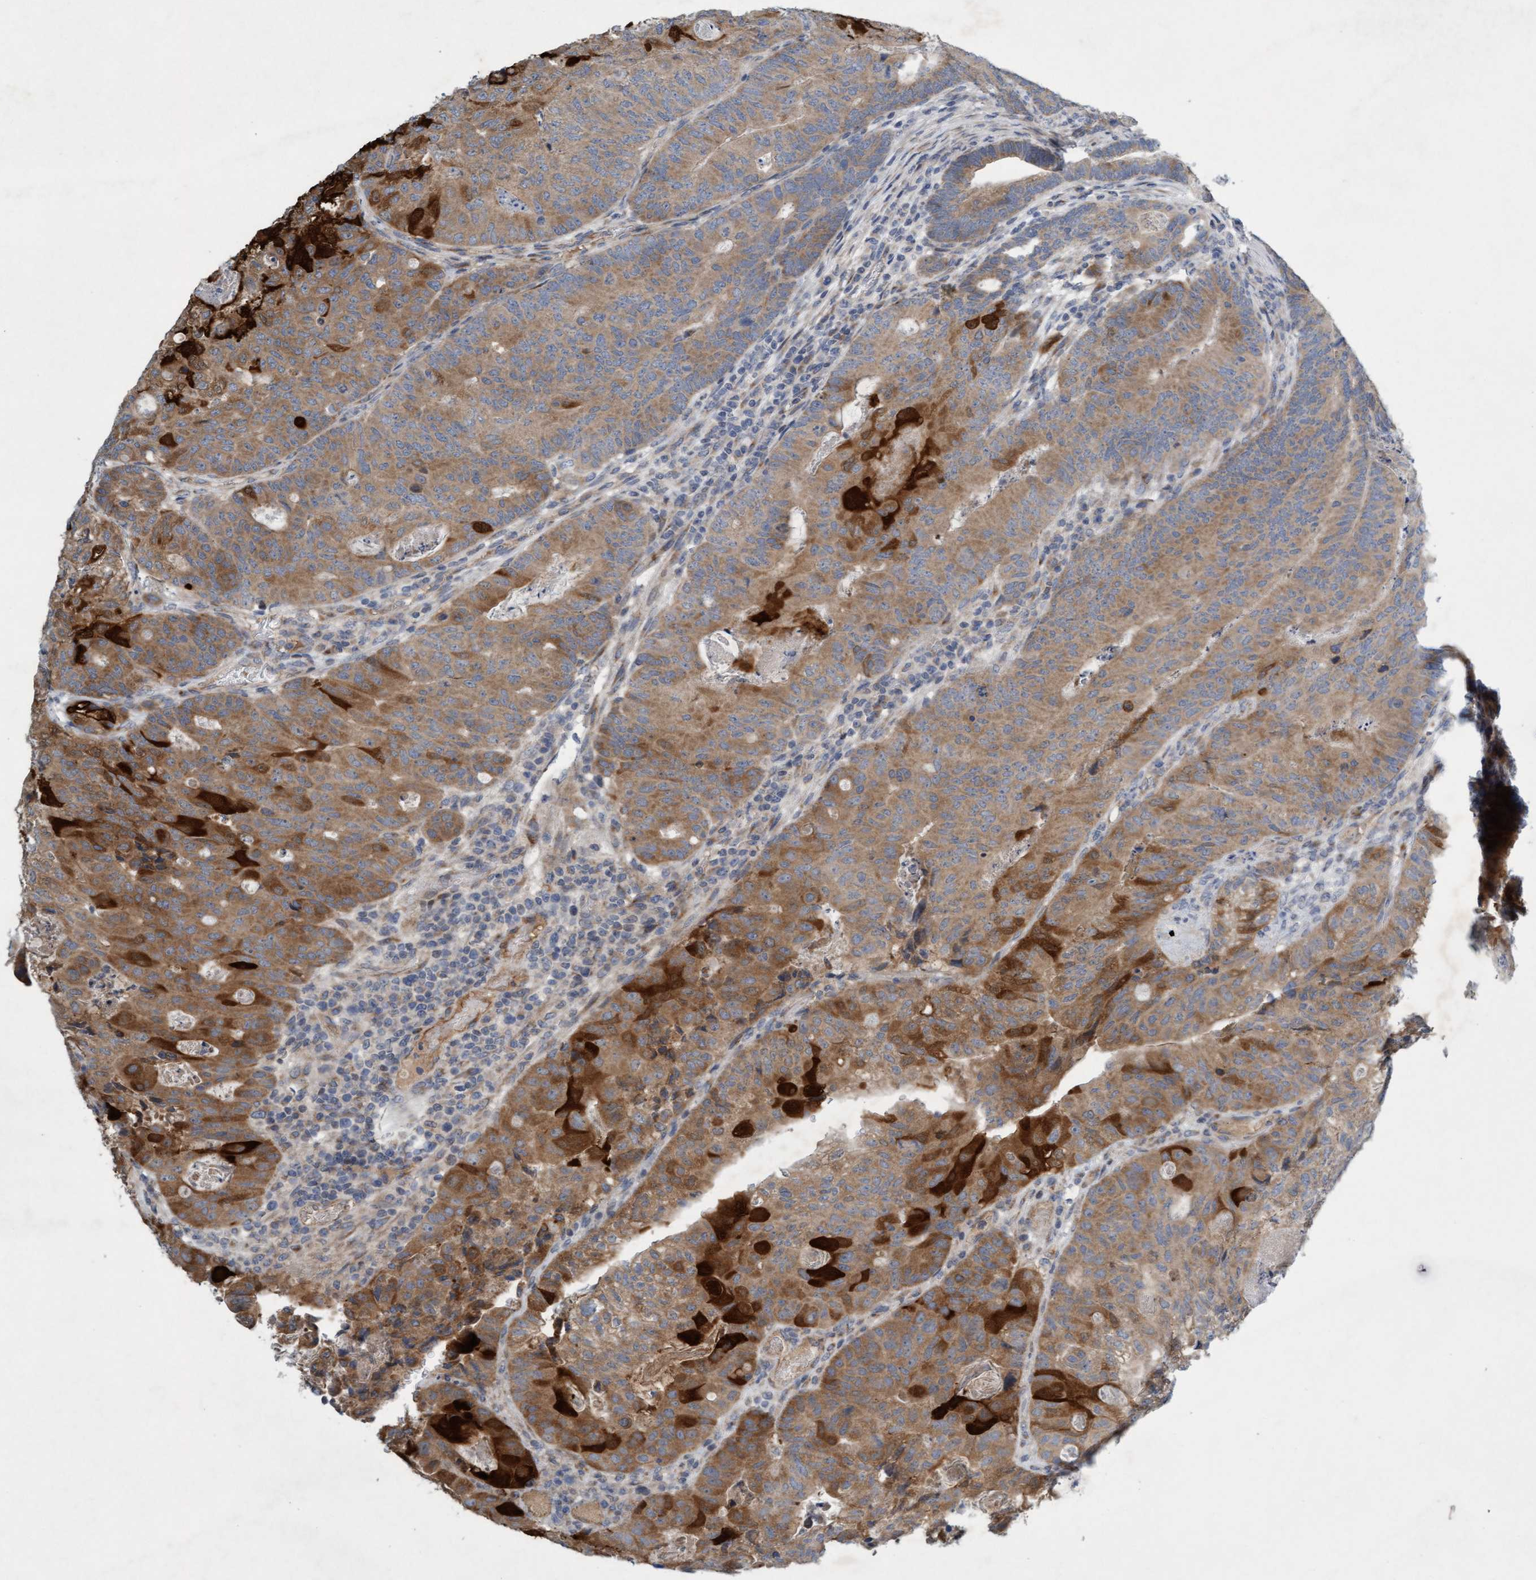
{"staining": {"intensity": "moderate", "quantity": ">75%", "location": "cytoplasmic/membranous"}, "tissue": "colorectal cancer", "cell_type": "Tumor cells", "image_type": "cancer", "snomed": [{"axis": "morphology", "description": "Adenocarcinoma, NOS"}, {"axis": "topography", "description": "Colon"}], "caption": "Colorectal cancer (adenocarcinoma) stained with IHC shows moderate cytoplasmic/membranous staining in about >75% of tumor cells.", "gene": "DDHD2", "patient": {"sex": "female", "age": 67}}